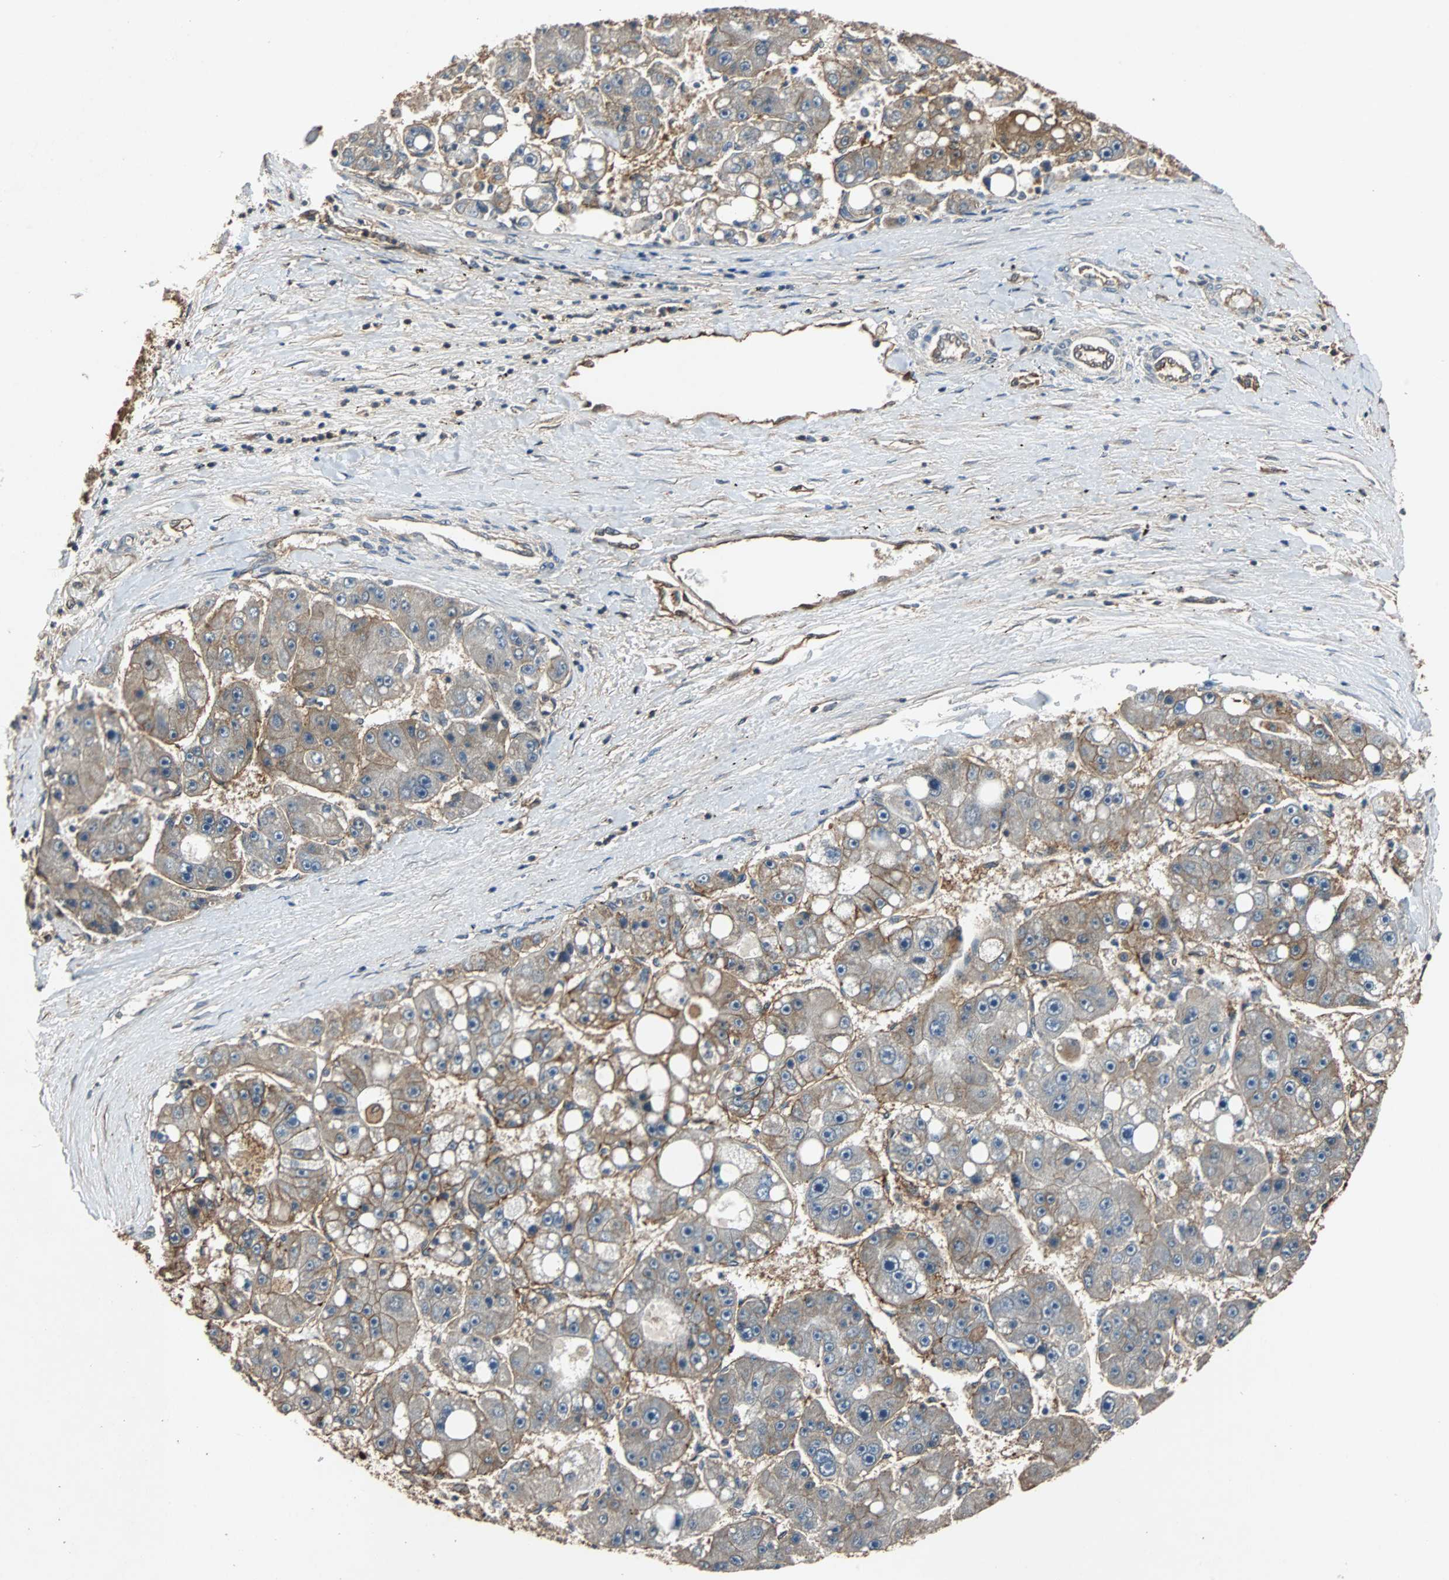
{"staining": {"intensity": "moderate", "quantity": "25%-75%", "location": "cytoplasmic/membranous"}, "tissue": "liver cancer", "cell_type": "Tumor cells", "image_type": "cancer", "snomed": [{"axis": "morphology", "description": "Carcinoma, Hepatocellular, NOS"}, {"axis": "topography", "description": "Liver"}], "caption": "Immunohistochemical staining of human liver cancer displays medium levels of moderate cytoplasmic/membranous protein staining in about 25%-75% of tumor cells. The protein of interest is shown in brown color, while the nuclei are stained blue.", "gene": "NDRG1", "patient": {"sex": "female", "age": 61}}